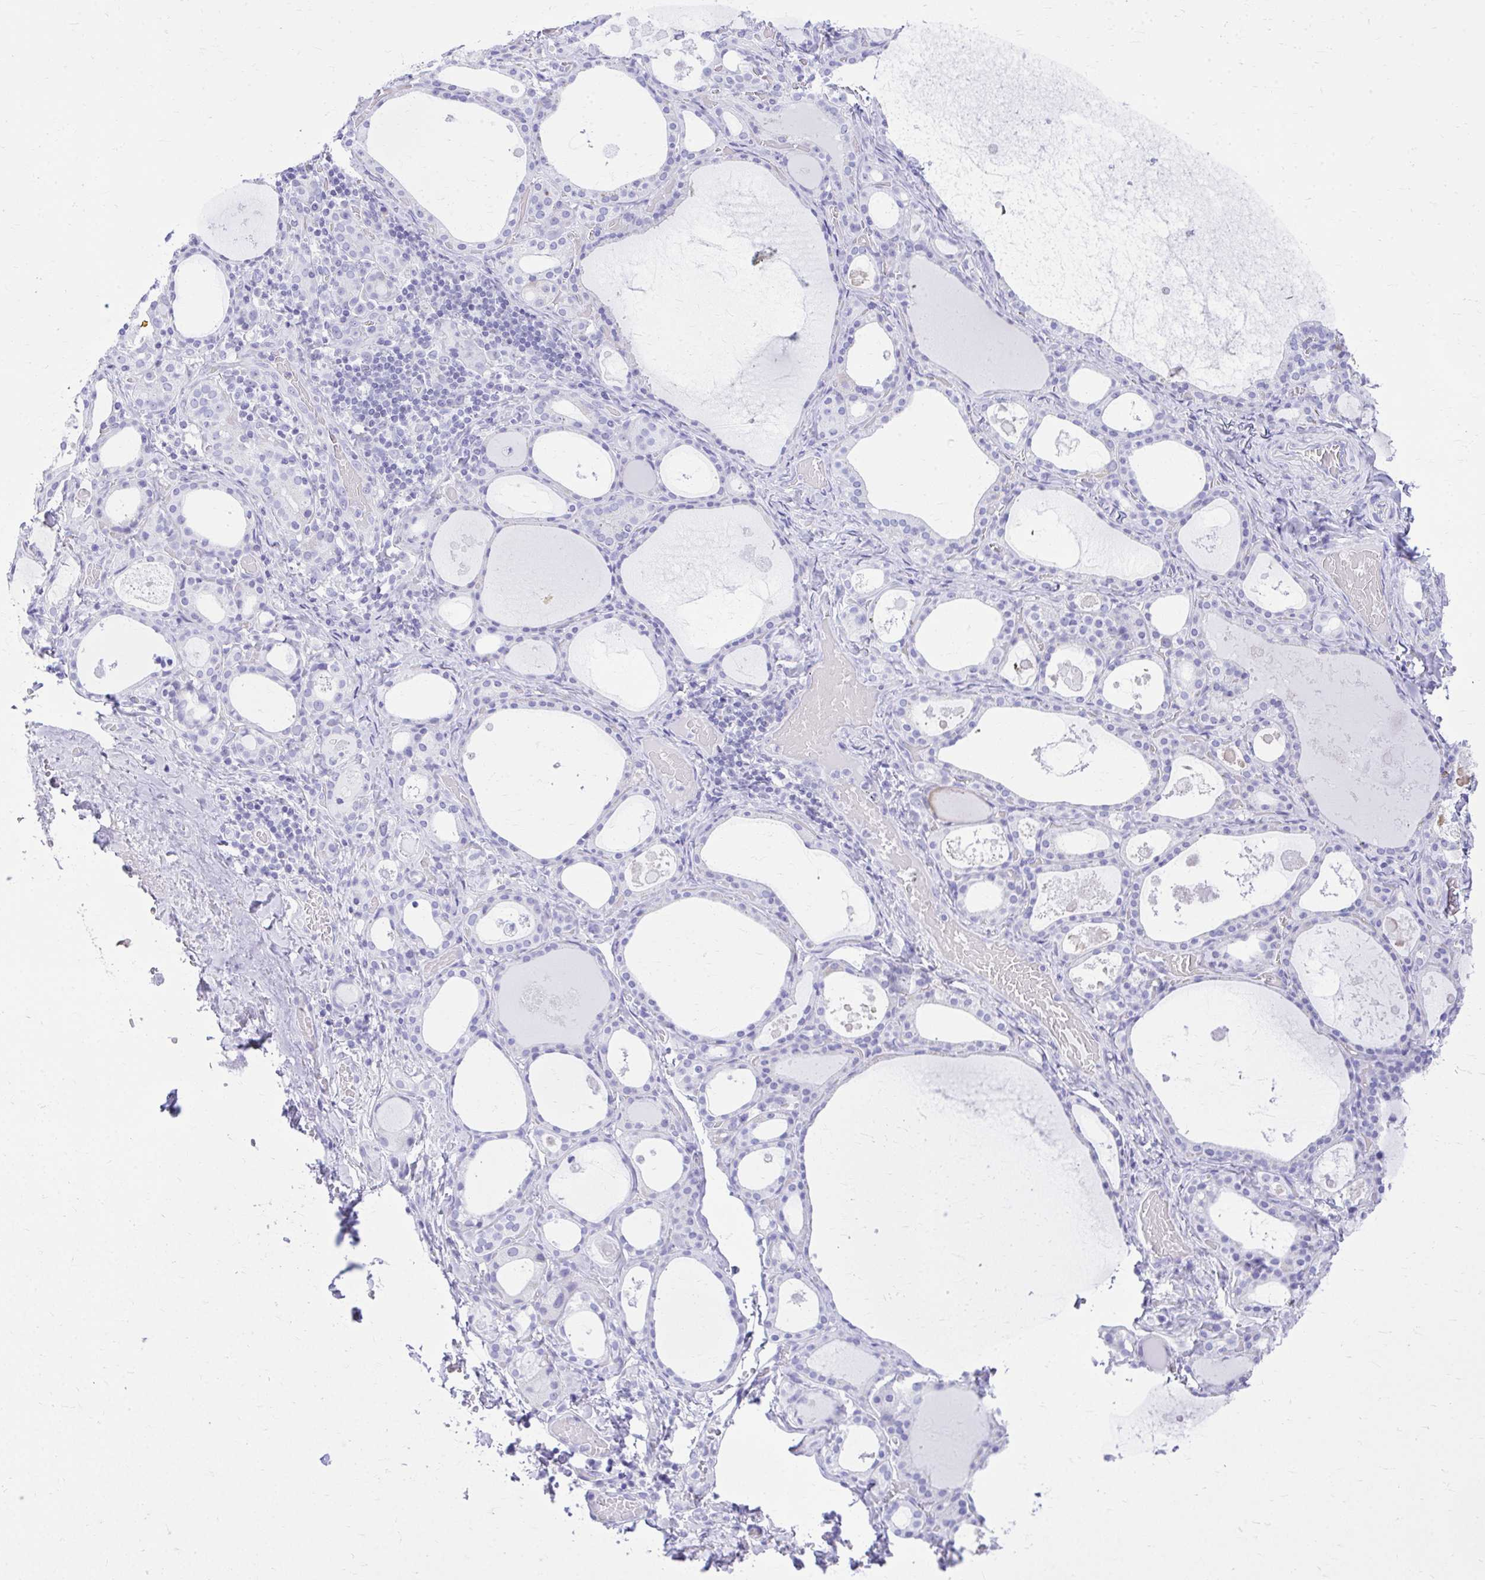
{"staining": {"intensity": "negative", "quantity": "none", "location": "none"}, "tissue": "thyroid gland", "cell_type": "Glandular cells", "image_type": "normal", "snomed": [{"axis": "morphology", "description": "Normal tissue, NOS"}, {"axis": "topography", "description": "Thyroid gland"}], "caption": "IHC micrograph of normal thyroid gland: thyroid gland stained with DAB (3,3'-diaminobenzidine) shows no significant protein expression in glandular cells. (Brightfield microscopy of DAB (3,3'-diaminobenzidine) IHC at high magnification).", "gene": "RALYL", "patient": {"sex": "male", "age": 56}}